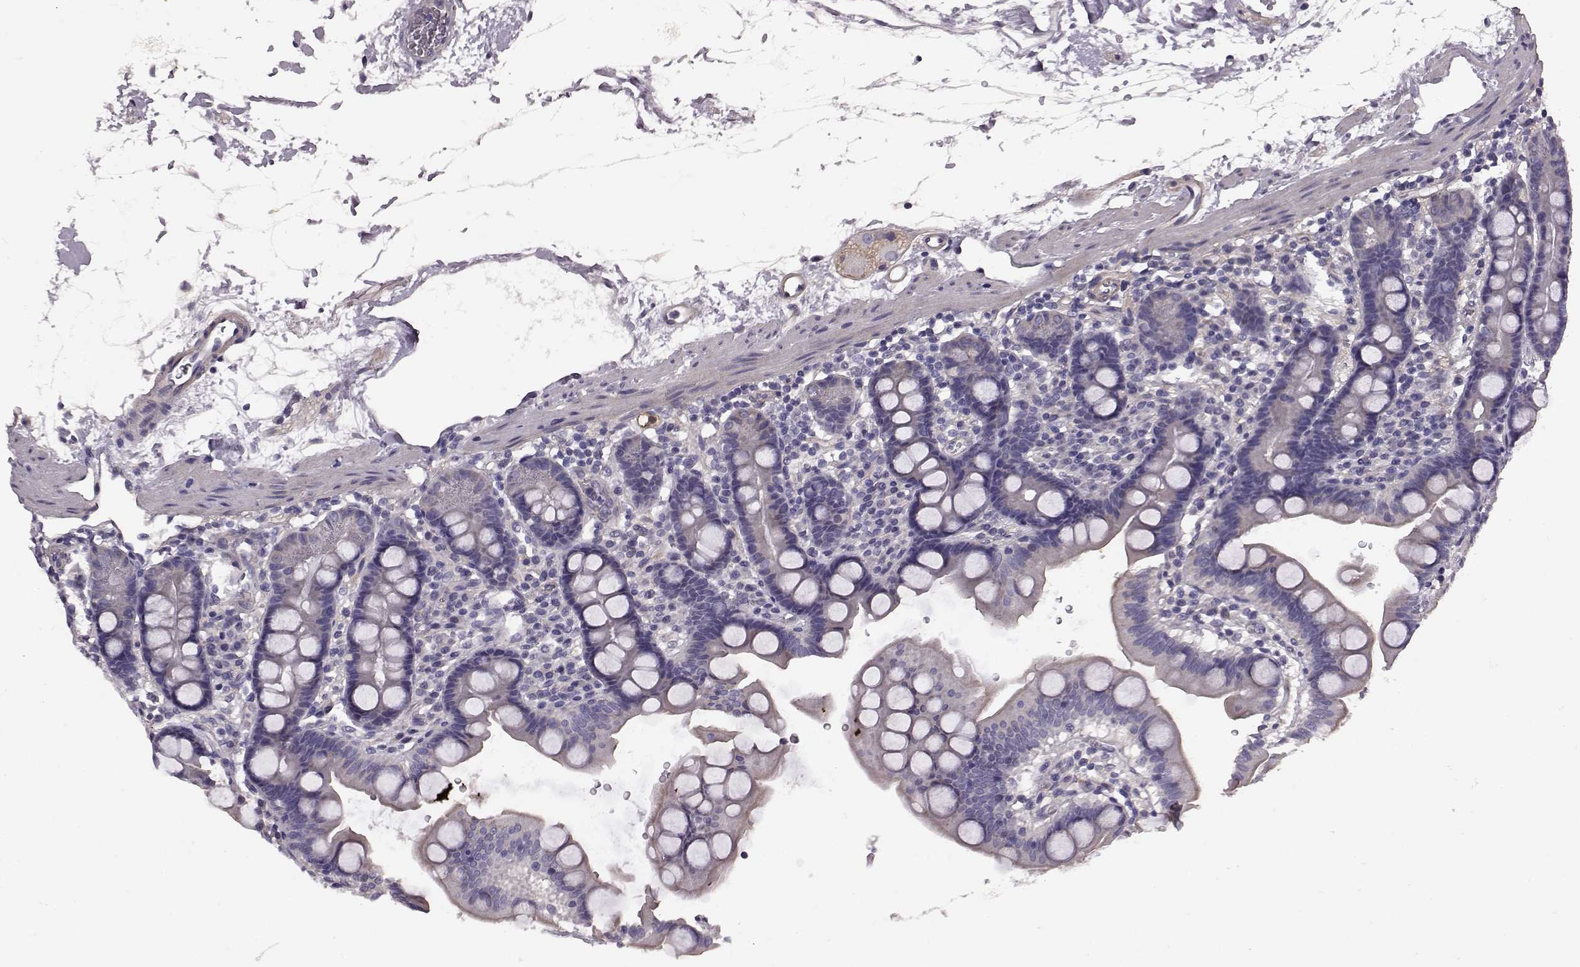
{"staining": {"intensity": "negative", "quantity": "none", "location": "none"}, "tissue": "duodenum", "cell_type": "Glandular cells", "image_type": "normal", "snomed": [{"axis": "morphology", "description": "Normal tissue, NOS"}, {"axis": "topography", "description": "Duodenum"}], "caption": "This is an immunohistochemistry photomicrograph of normal duodenum. There is no positivity in glandular cells.", "gene": "GRK1", "patient": {"sex": "male", "age": 59}}